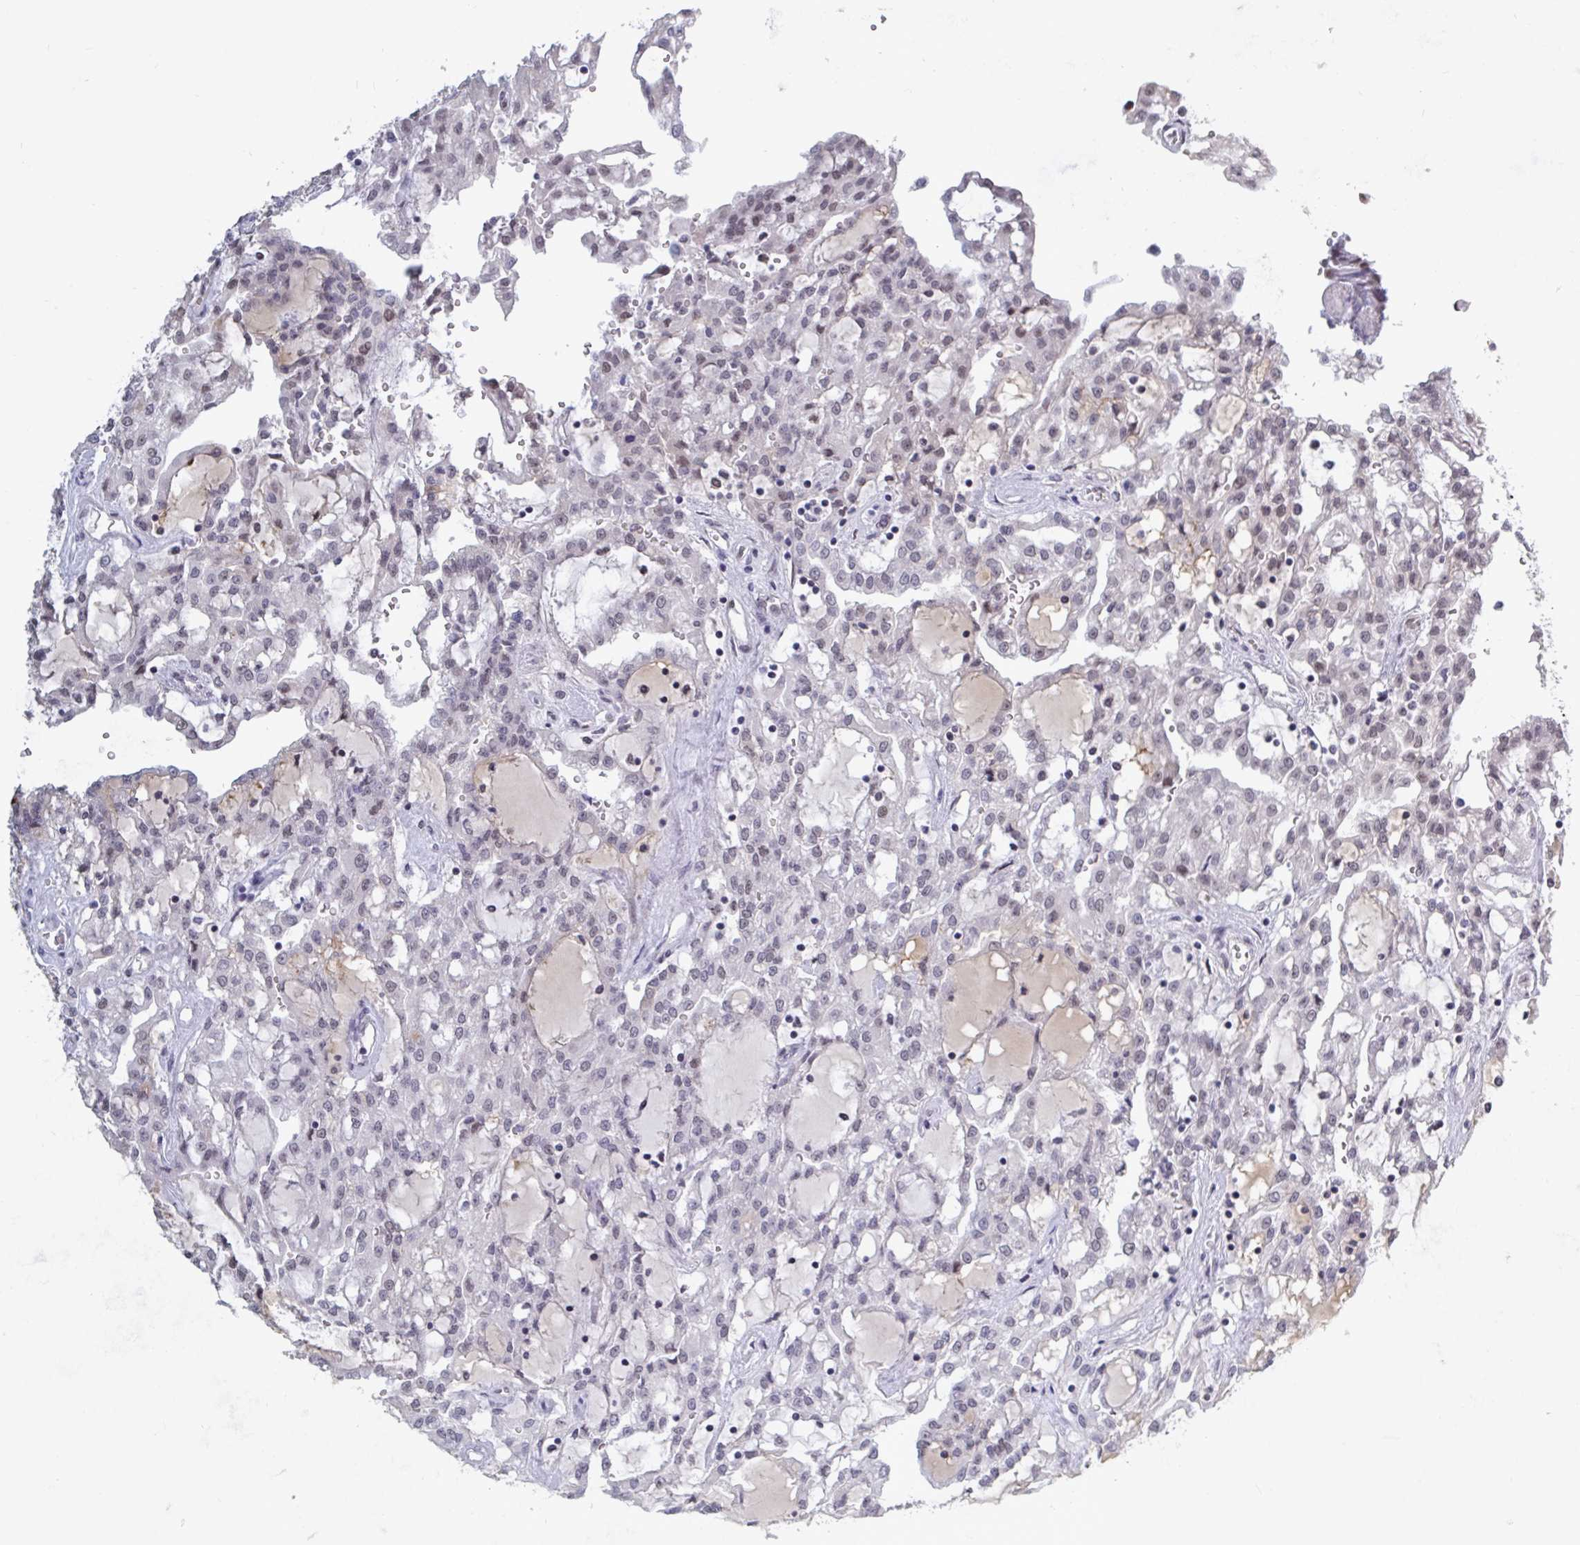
{"staining": {"intensity": "weak", "quantity": "25%-75%", "location": "nuclear"}, "tissue": "renal cancer", "cell_type": "Tumor cells", "image_type": "cancer", "snomed": [{"axis": "morphology", "description": "Adenocarcinoma, NOS"}, {"axis": "topography", "description": "Kidney"}], "caption": "A histopathology image of renal adenocarcinoma stained for a protein shows weak nuclear brown staining in tumor cells.", "gene": "BCL7B", "patient": {"sex": "male", "age": 63}}